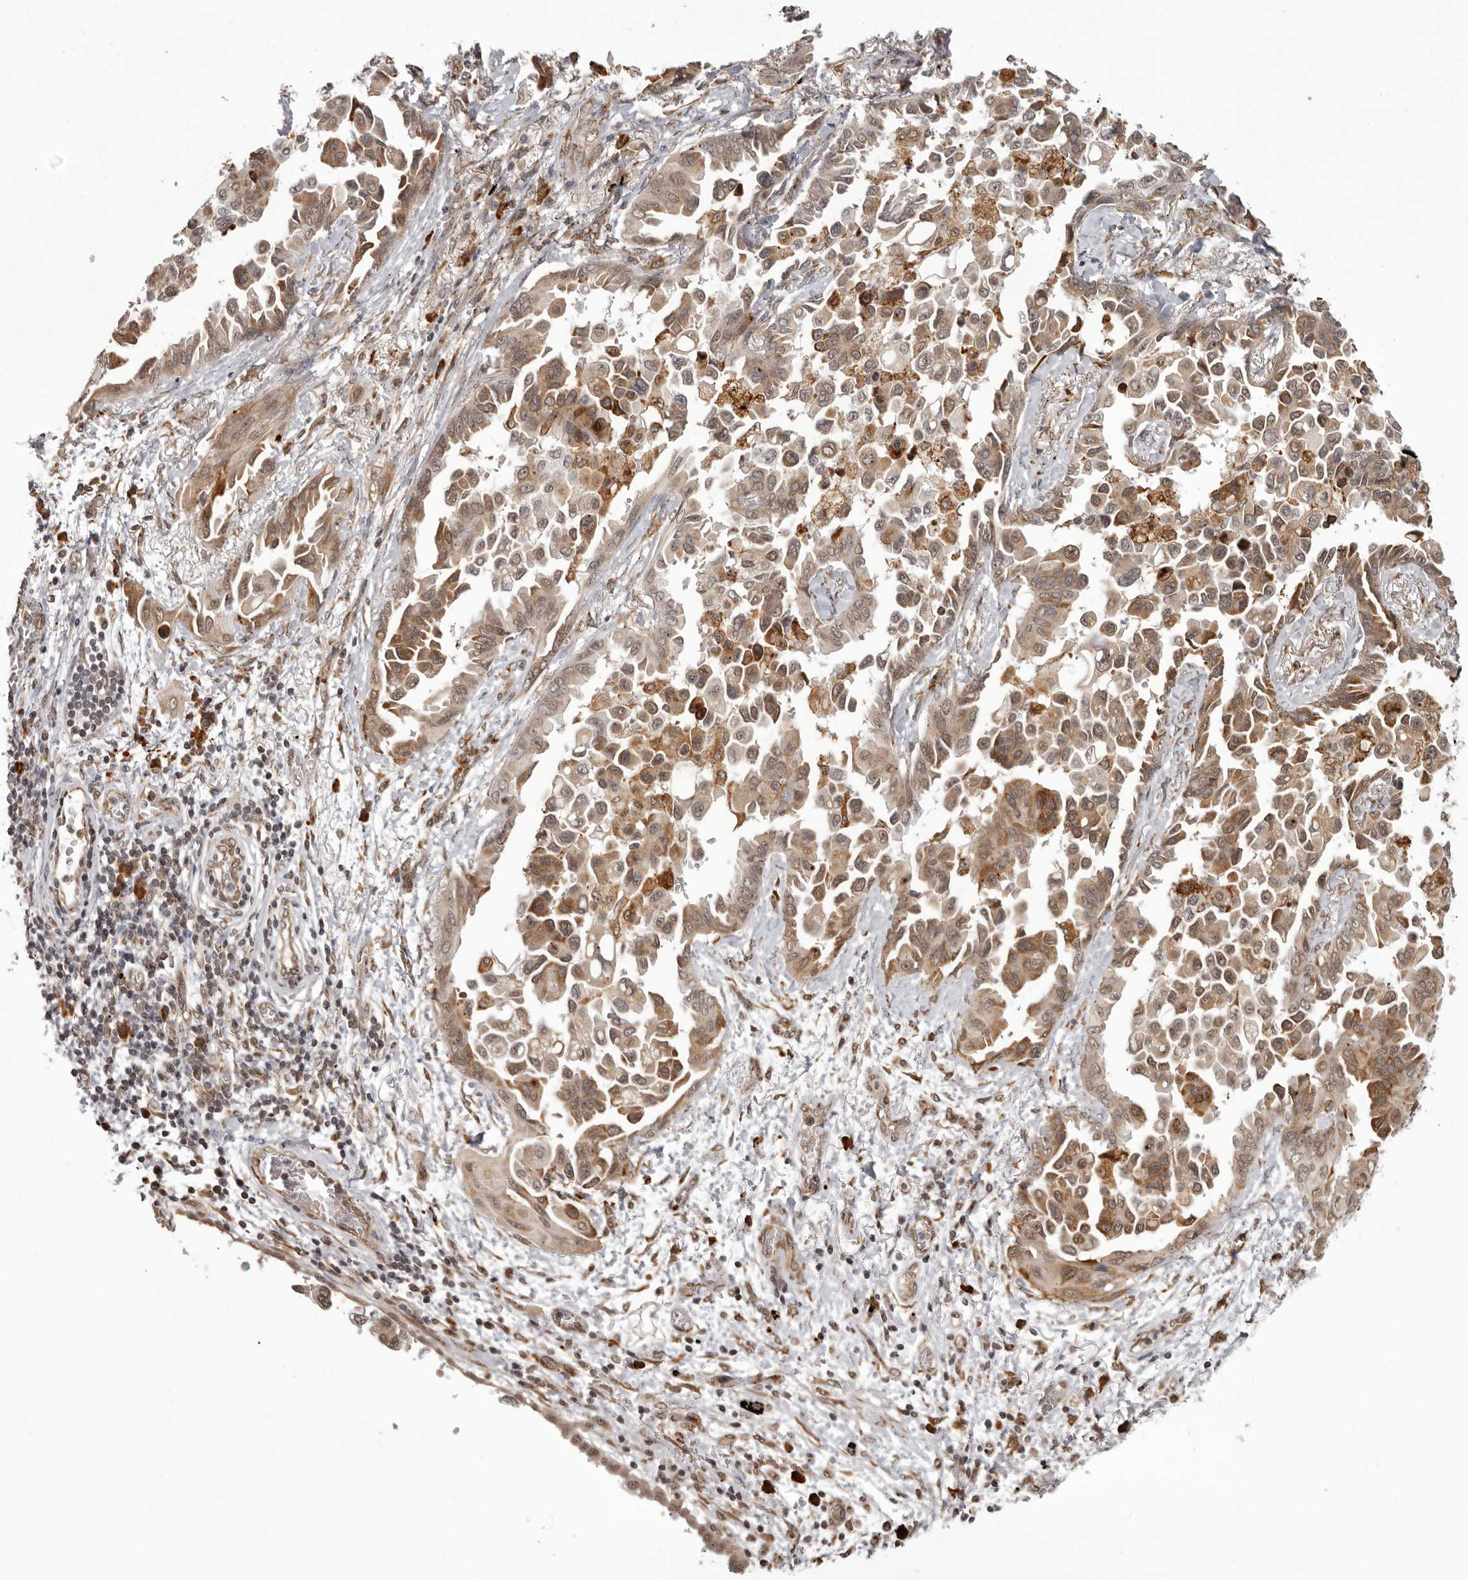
{"staining": {"intensity": "moderate", "quantity": ">75%", "location": "cytoplasmic/membranous,nuclear"}, "tissue": "lung cancer", "cell_type": "Tumor cells", "image_type": "cancer", "snomed": [{"axis": "morphology", "description": "Adenocarcinoma, NOS"}, {"axis": "topography", "description": "Lung"}], "caption": "The immunohistochemical stain shows moderate cytoplasmic/membranous and nuclear expression in tumor cells of lung cancer (adenocarcinoma) tissue.", "gene": "IL32", "patient": {"sex": "female", "age": 67}}